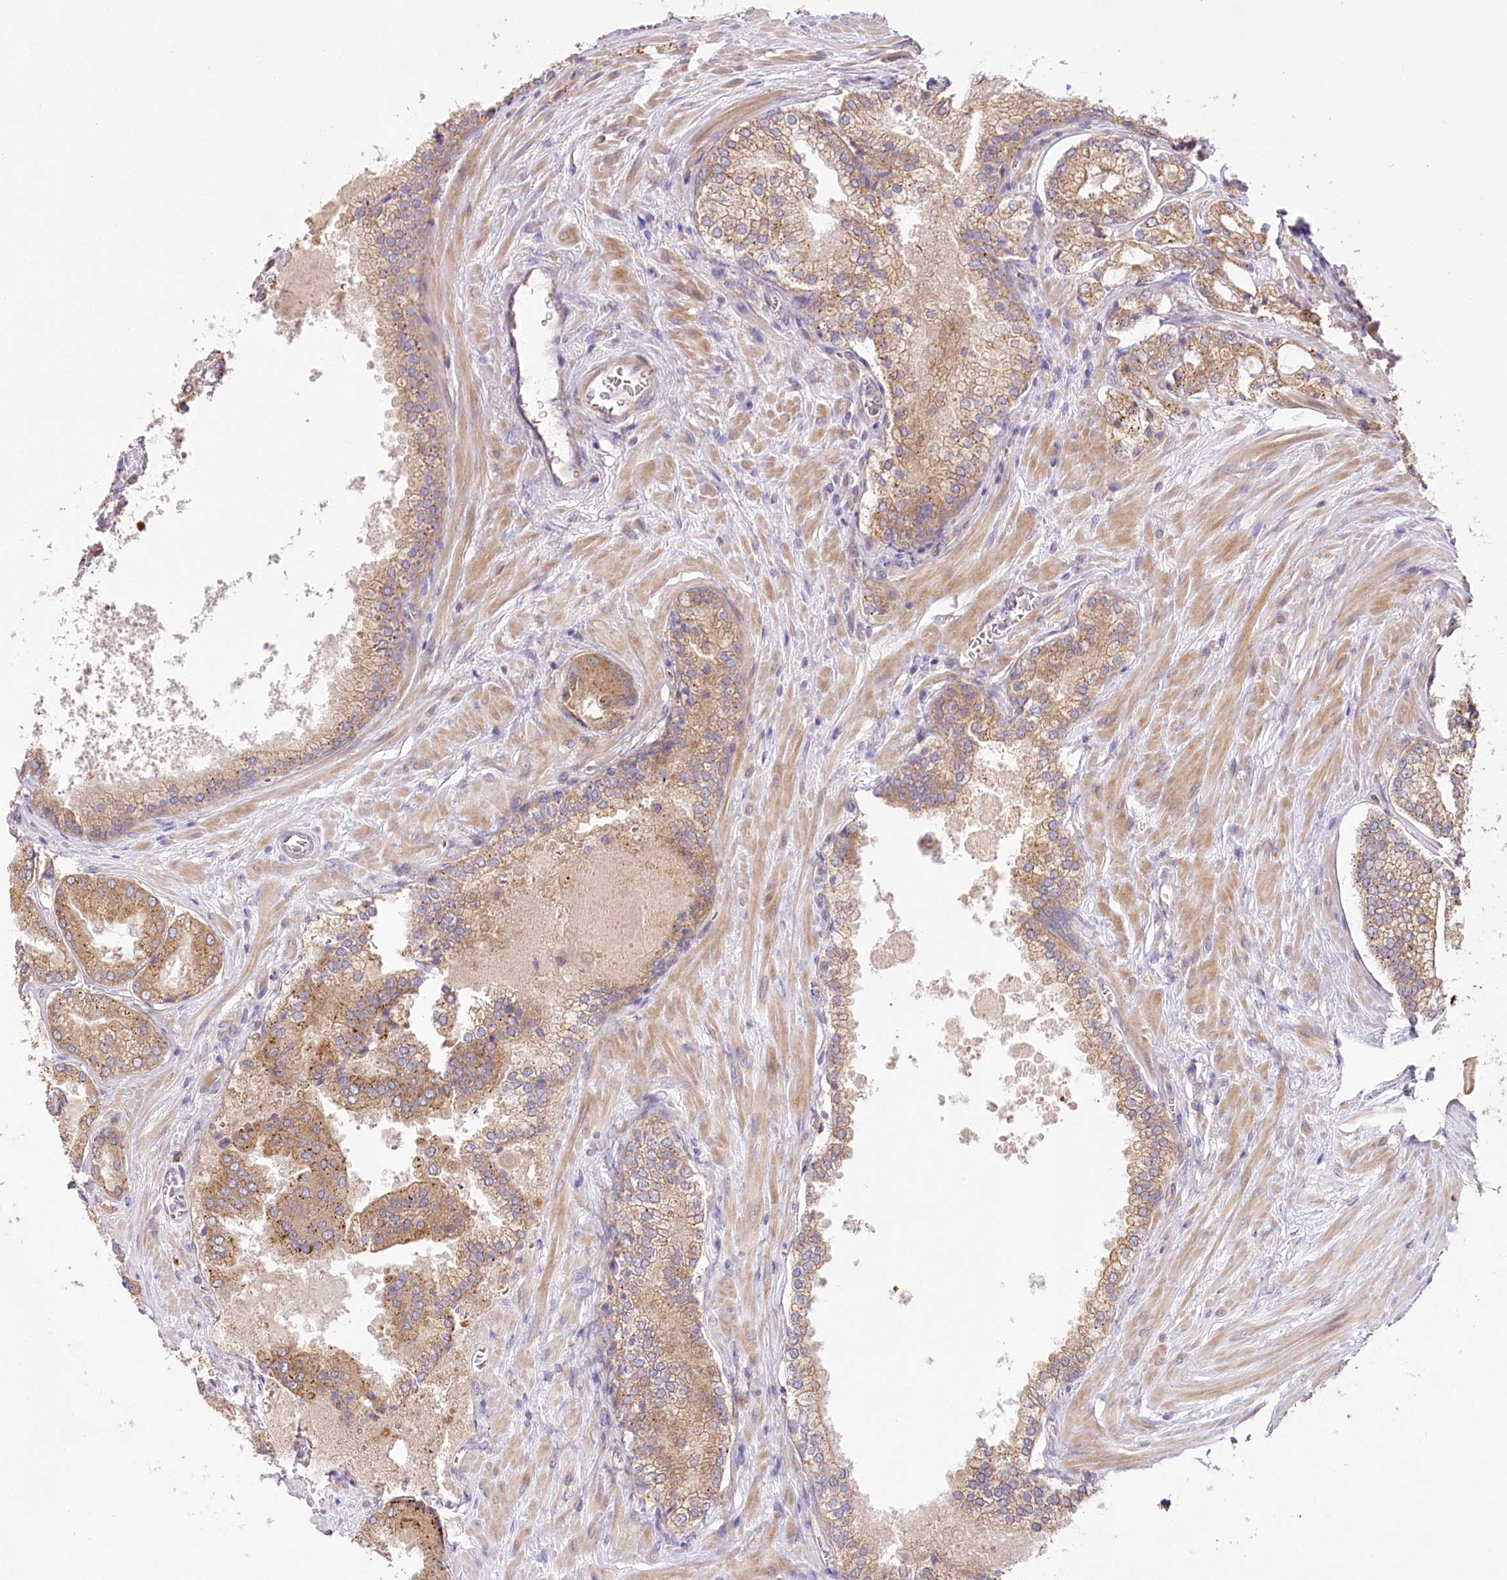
{"staining": {"intensity": "moderate", "quantity": ">75%", "location": "cytoplasmic/membranous"}, "tissue": "prostate cancer", "cell_type": "Tumor cells", "image_type": "cancer", "snomed": [{"axis": "morphology", "description": "Adenocarcinoma, Low grade"}, {"axis": "topography", "description": "Prostate"}], "caption": "Immunohistochemistry (DAB (3,3'-diaminobenzidine)) staining of prostate cancer (low-grade adenocarcinoma) exhibits moderate cytoplasmic/membranous protein positivity in about >75% of tumor cells.", "gene": "PYROXD1", "patient": {"sex": "male", "age": 74}}